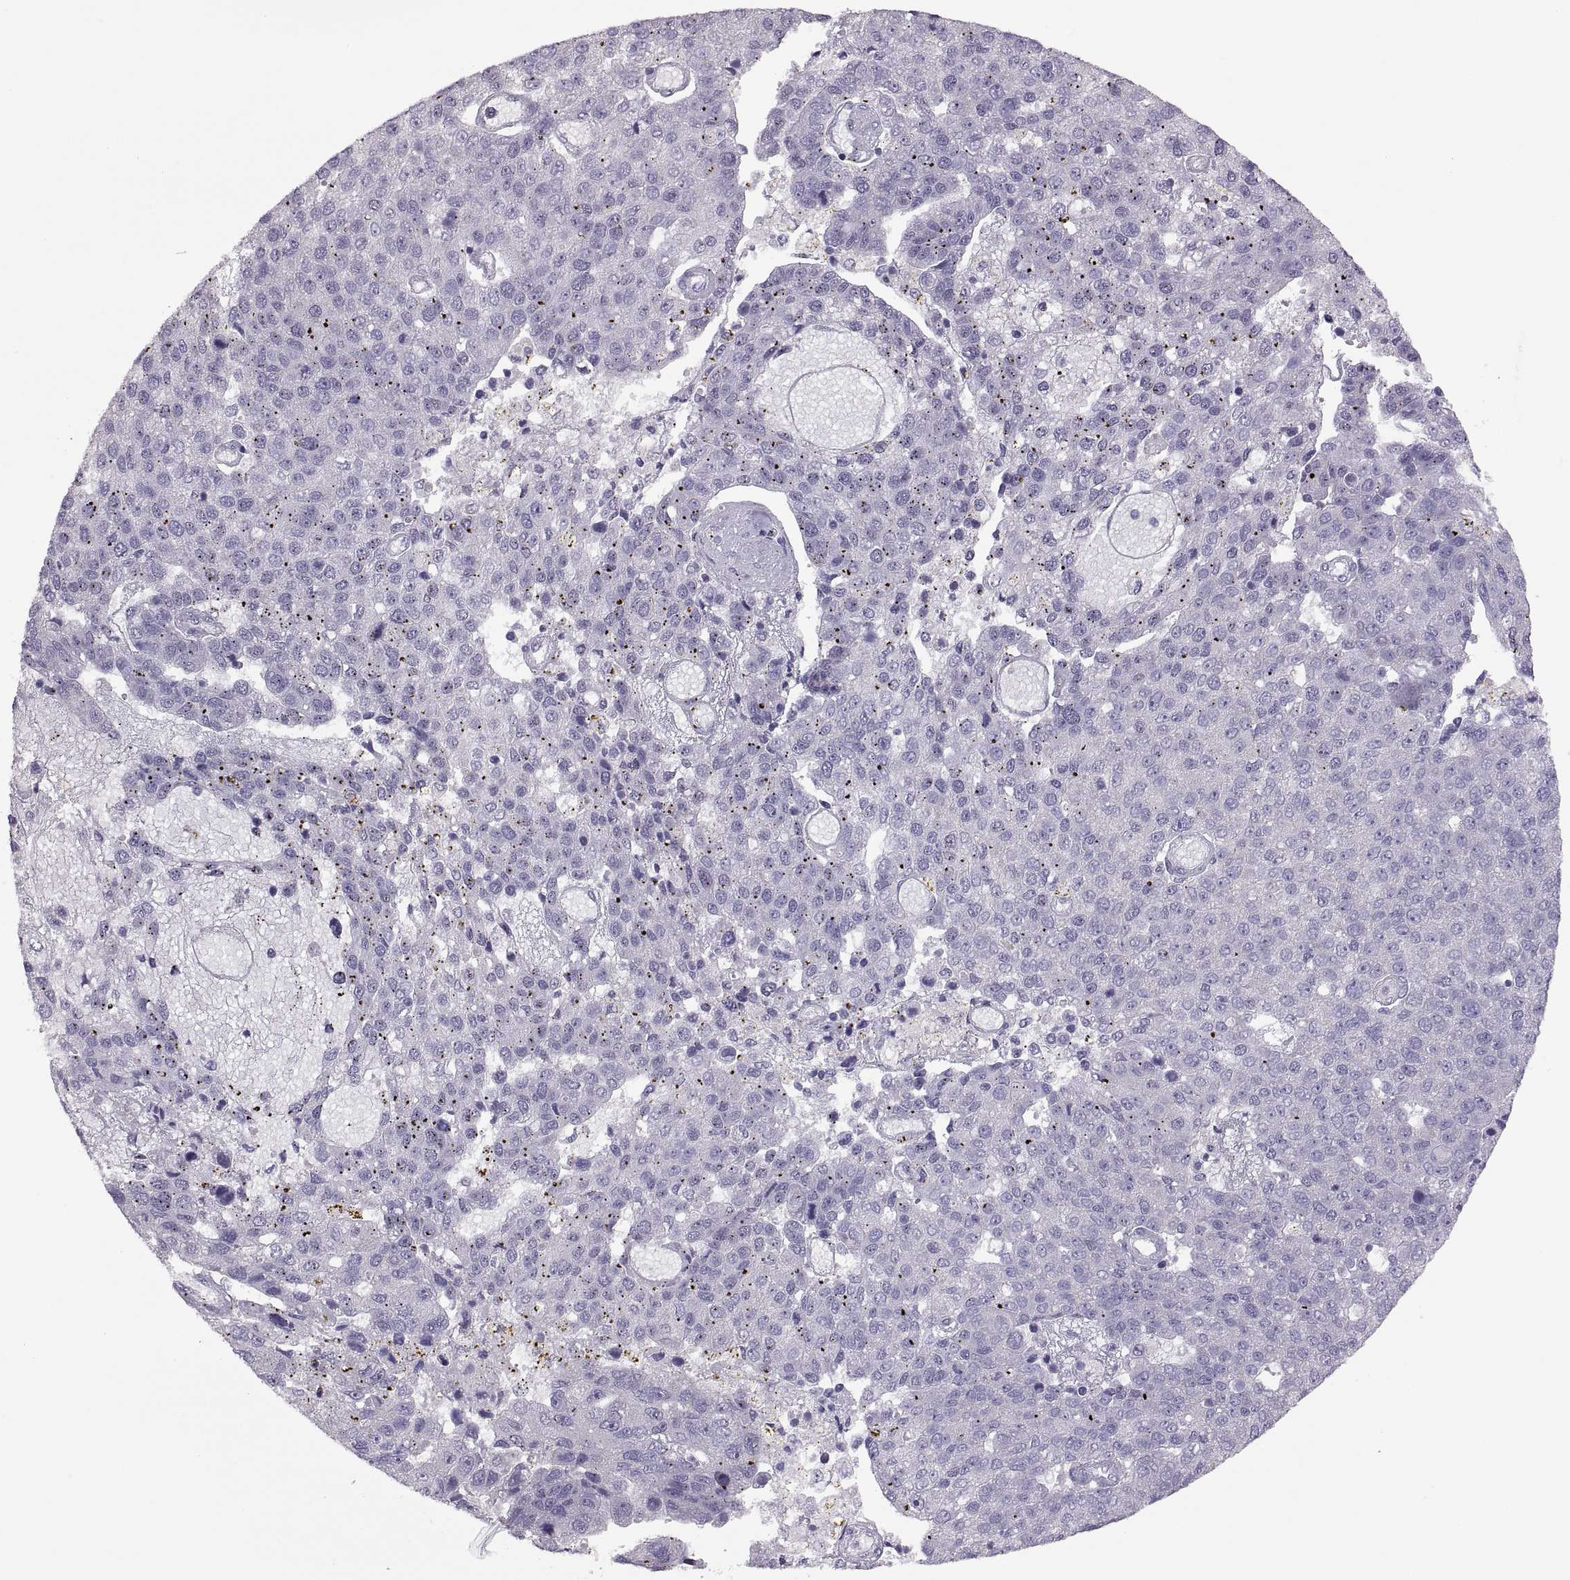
{"staining": {"intensity": "negative", "quantity": "none", "location": "none"}, "tissue": "pancreatic cancer", "cell_type": "Tumor cells", "image_type": "cancer", "snomed": [{"axis": "morphology", "description": "Adenocarcinoma, NOS"}, {"axis": "topography", "description": "Pancreas"}], "caption": "Pancreatic cancer (adenocarcinoma) stained for a protein using immunohistochemistry demonstrates no staining tumor cells.", "gene": "TBX19", "patient": {"sex": "female", "age": 61}}